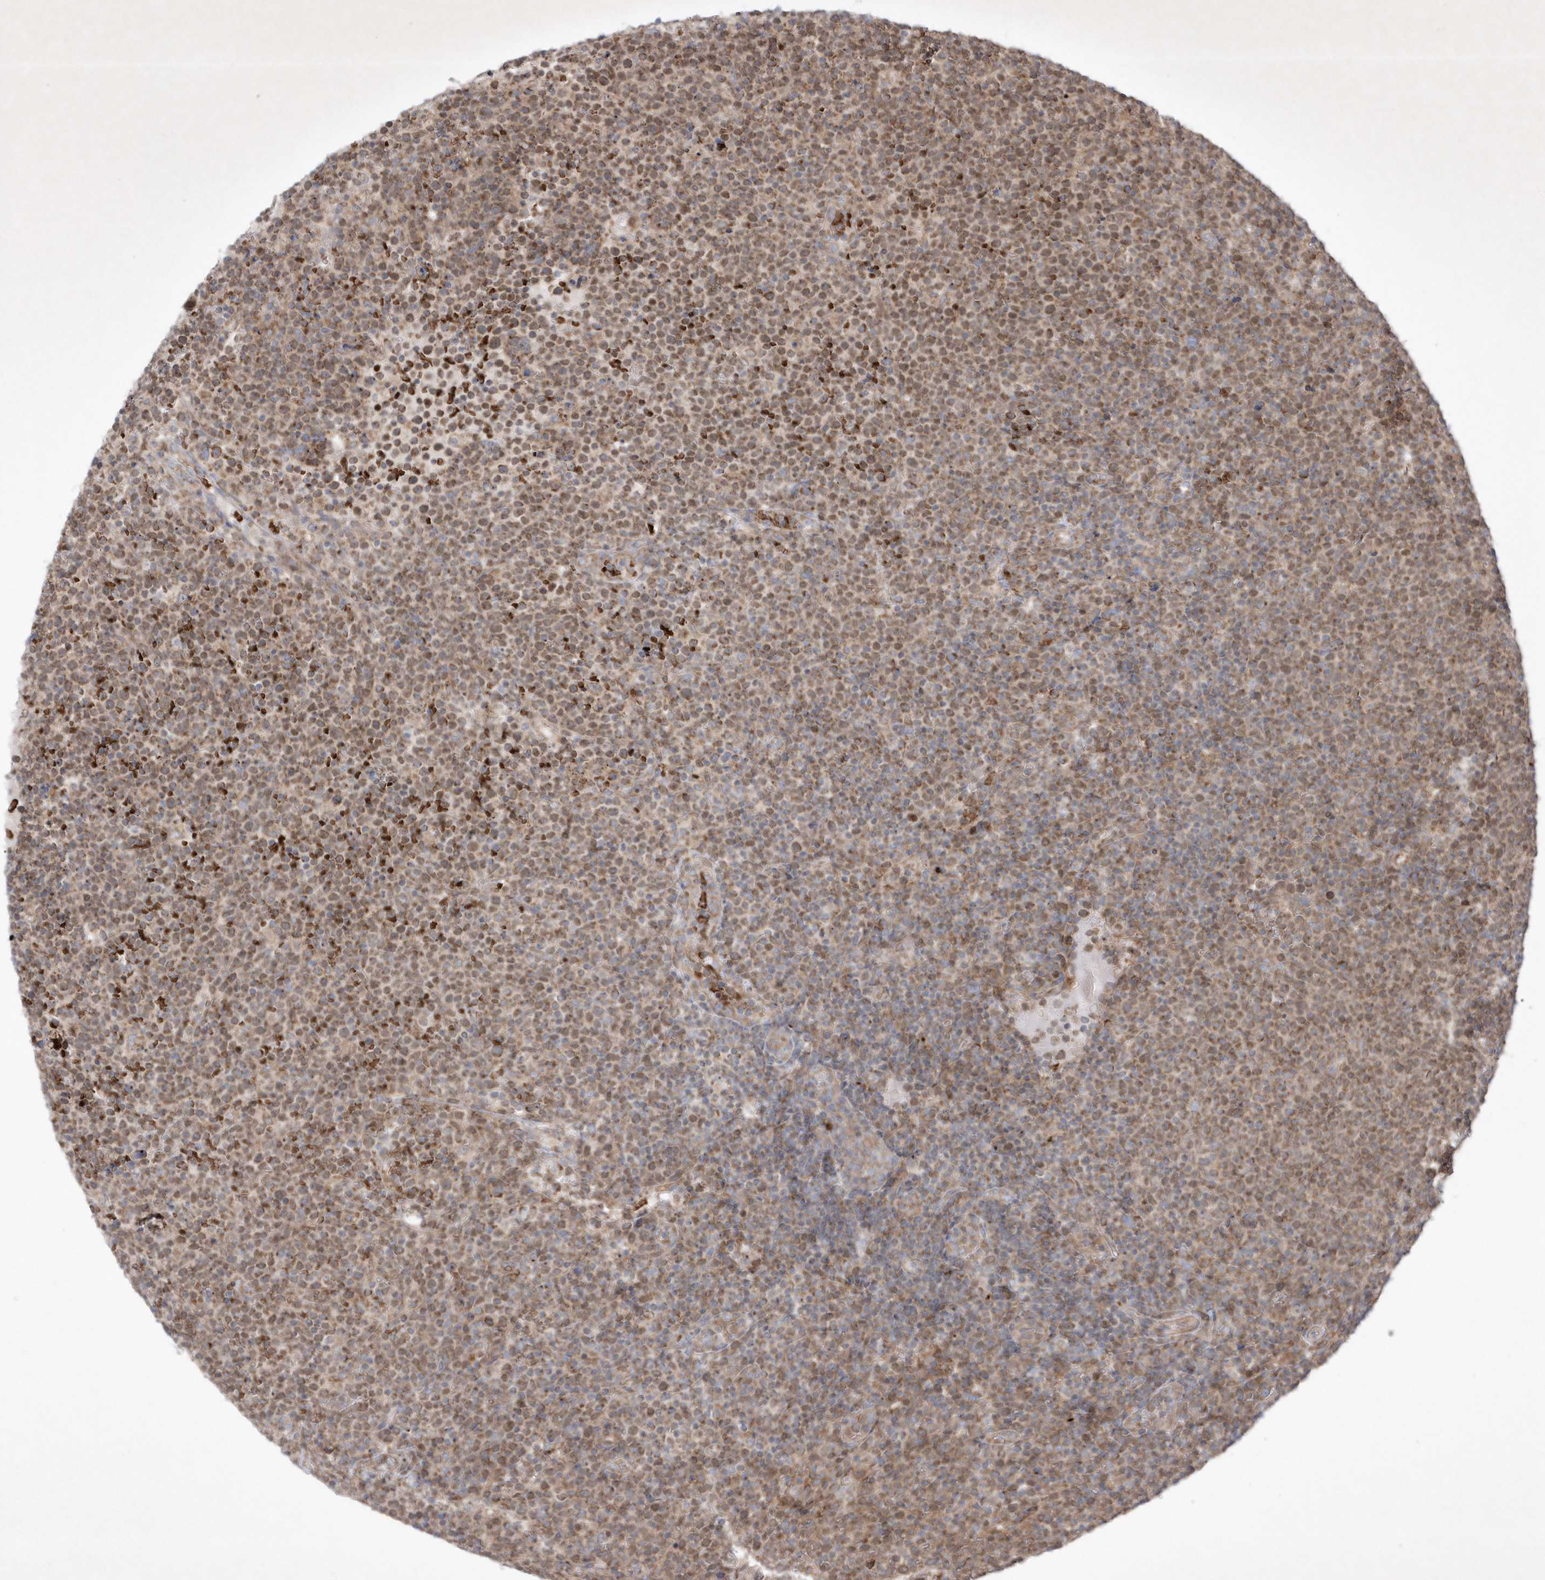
{"staining": {"intensity": "moderate", "quantity": ">75%", "location": "cytoplasmic/membranous,nuclear"}, "tissue": "lymphoma", "cell_type": "Tumor cells", "image_type": "cancer", "snomed": [{"axis": "morphology", "description": "Malignant lymphoma, non-Hodgkin's type, High grade"}, {"axis": "topography", "description": "Lymph node"}], "caption": "Lymphoma stained for a protein demonstrates moderate cytoplasmic/membranous and nuclear positivity in tumor cells. (Stains: DAB (3,3'-diaminobenzidine) in brown, nuclei in blue, Microscopy: brightfield microscopy at high magnification).", "gene": "OPA1", "patient": {"sex": "male", "age": 61}}